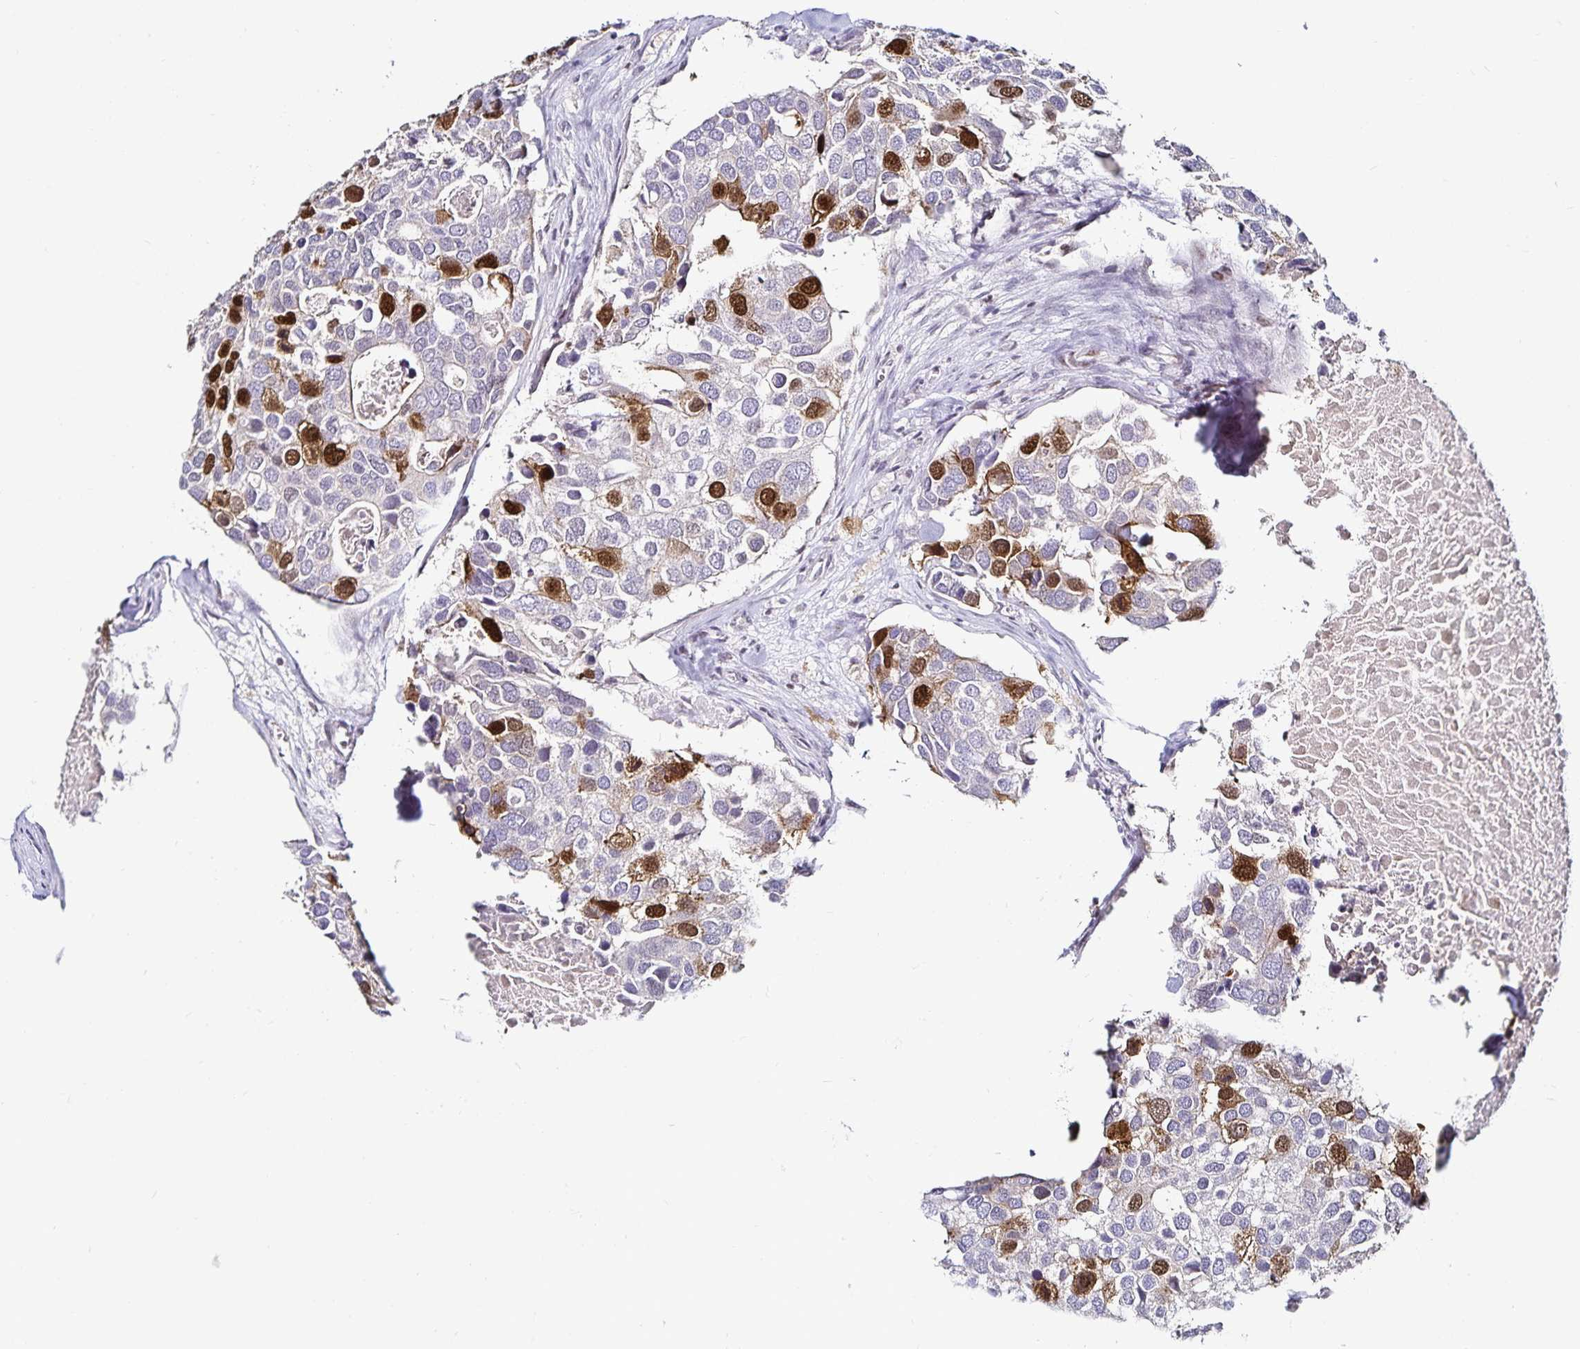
{"staining": {"intensity": "strong", "quantity": "<25%", "location": "nuclear"}, "tissue": "breast cancer", "cell_type": "Tumor cells", "image_type": "cancer", "snomed": [{"axis": "morphology", "description": "Duct carcinoma"}, {"axis": "topography", "description": "Breast"}], "caption": "Immunohistochemistry (DAB (3,3'-diaminobenzidine)) staining of infiltrating ductal carcinoma (breast) reveals strong nuclear protein positivity in approximately <25% of tumor cells. The protein is stained brown, and the nuclei are stained in blue (DAB (3,3'-diaminobenzidine) IHC with brightfield microscopy, high magnification).", "gene": "ANLN", "patient": {"sex": "female", "age": 83}}